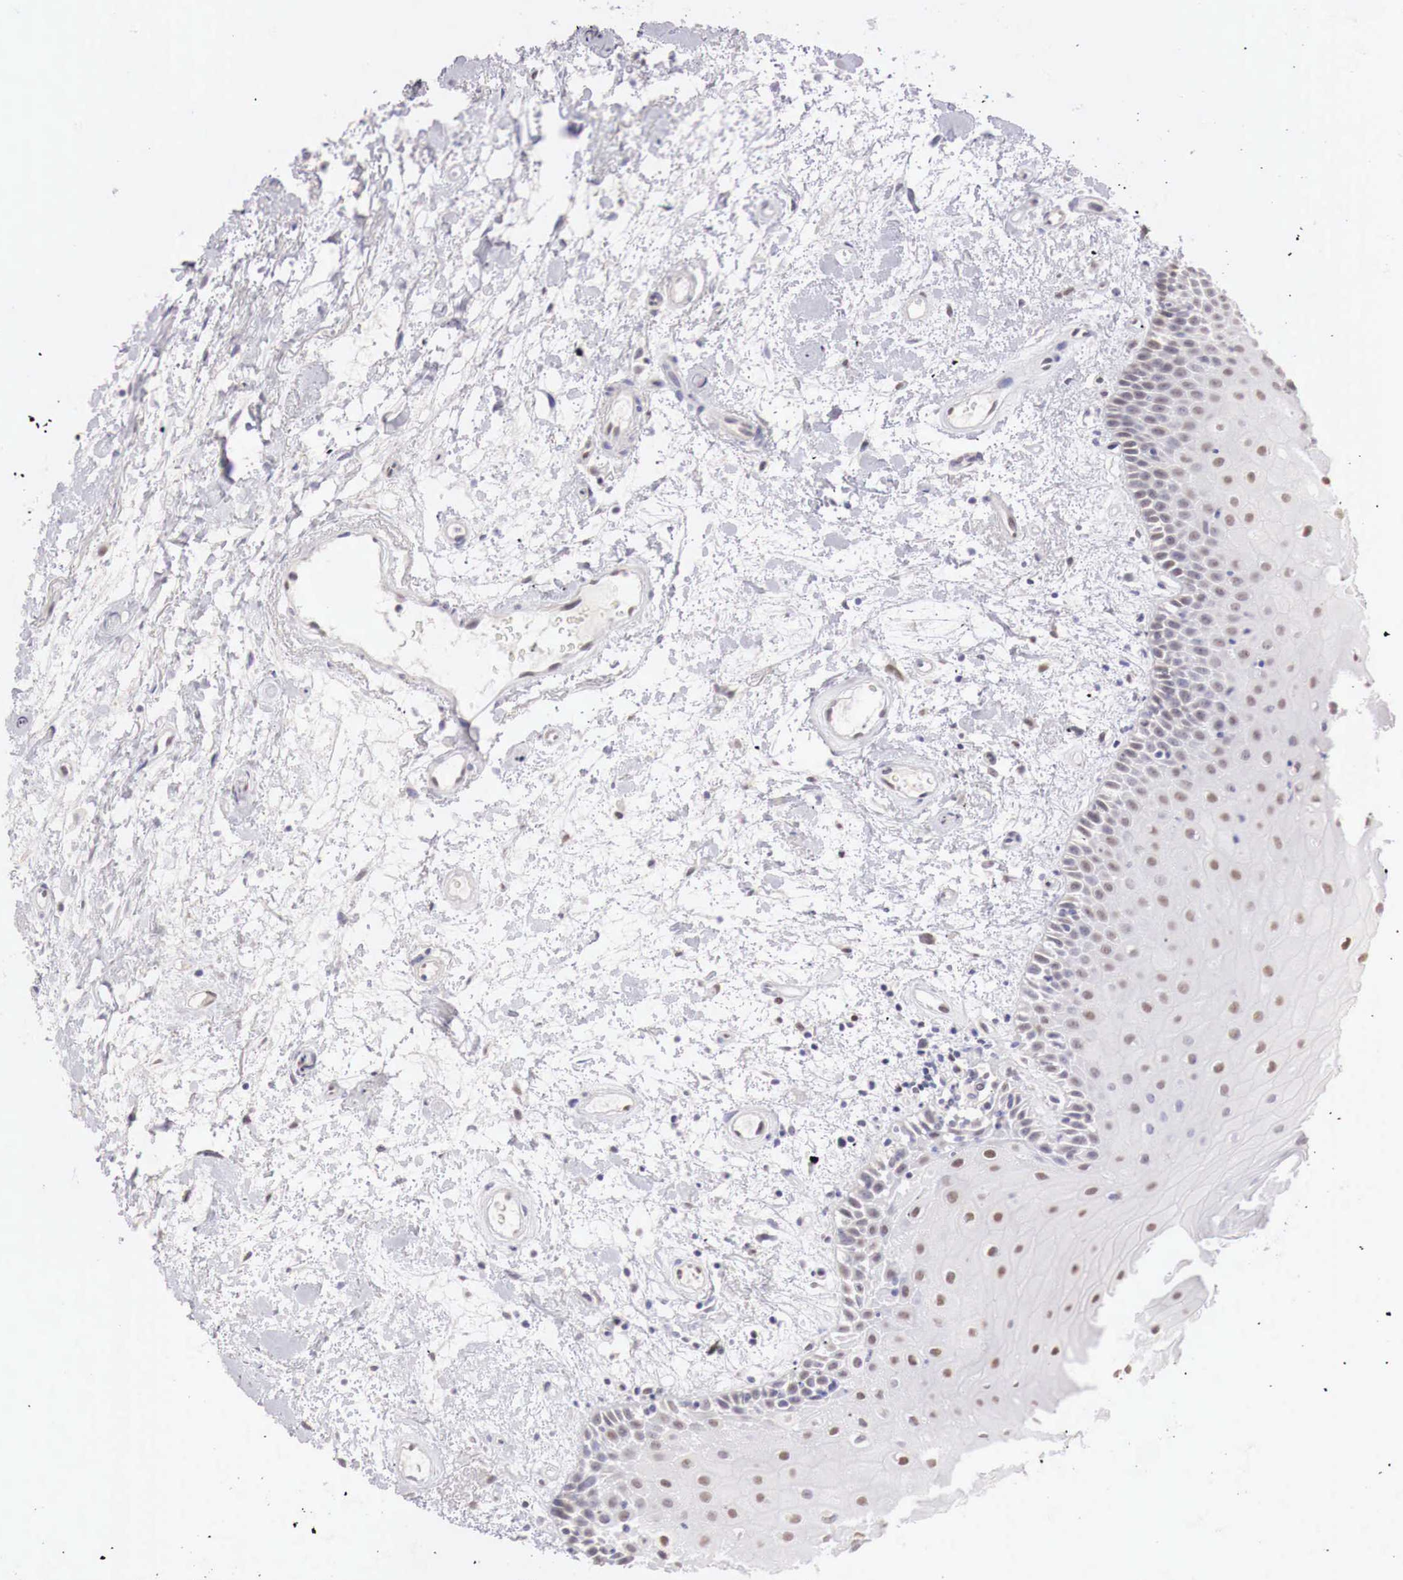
{"staining": {"intensity": "weak", "quantity": "<25%", "location": "nuclear"}, "tissue": "oral mucosa", "cell_type": "Squamous epithelial cells", "image_type": "normal", "snomed": [{"axis": "morphology", "description": "Normal tissue, NOS"}, {"axis": "topography", "description": "Oral tissue"}], "caption": "High power microscopy image of an immunohistochemistry histopathology image of normal oral mucosa, revealing no significant positivity in squamous epithelial cells.", "gene": "UBA1", "patient": {"sex": "female", "age": 79}}